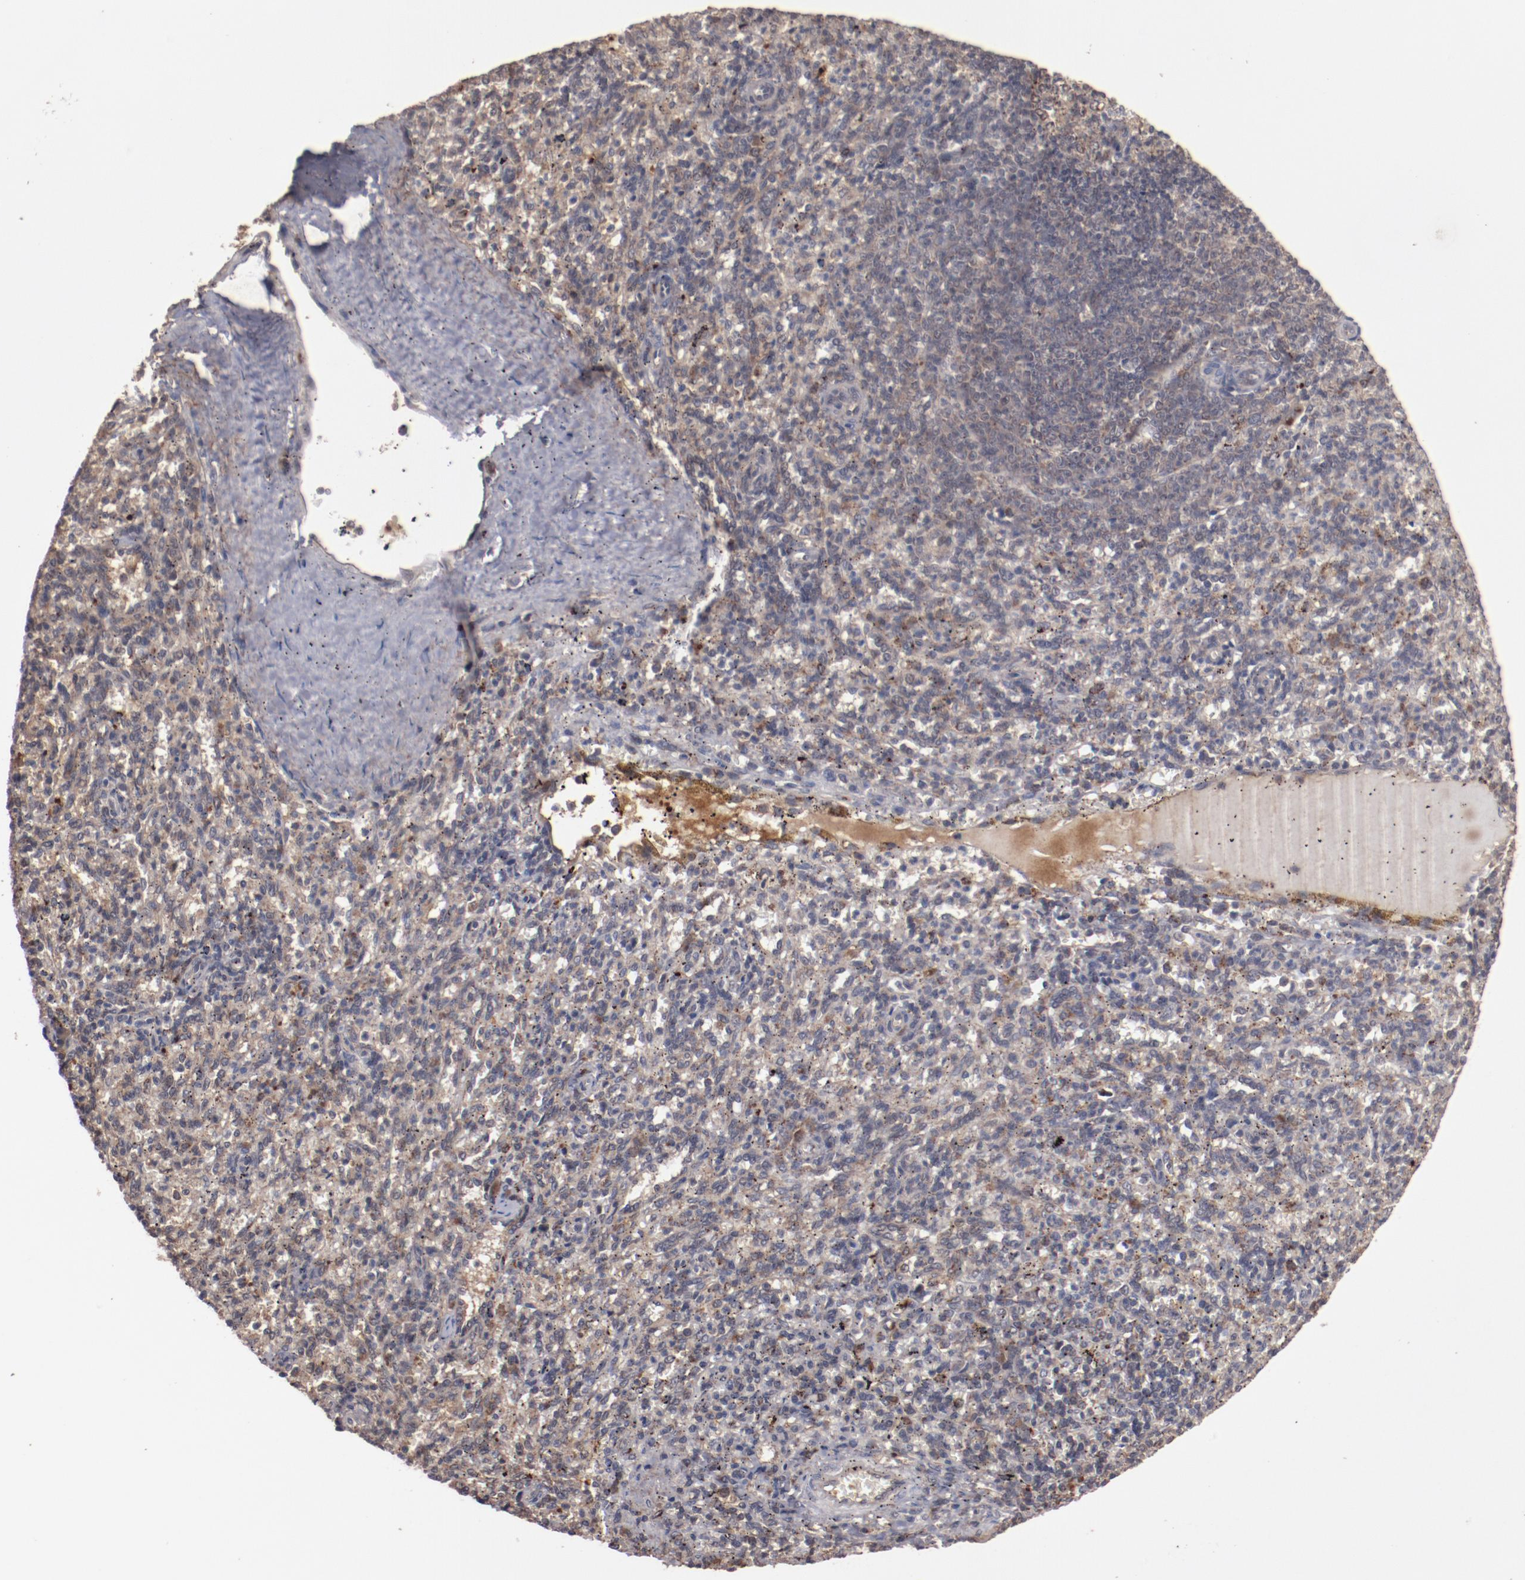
{"staining": {"intensity": "weak", "quantity": ">75%", "location": "cytoplasmic/membranous"}, "tissue": "spleen", "cell_type": "Cells in red pulp", "image_type": "normal", "snomed": [{"axis": "morphology", "description": "Normal tissue, NOS"}, {"axis": "topography", "description": "Spleen"}], "caption": "DAB (3,3'-diaminobenzidine) immunohistochemical staining of unremarkable human spleen shows weak cytoplasmic/membranous protein expression in about >75% of cells in red pulp.", "gene": "TENM1", "patient": {"sex": "female", "age": 10}}